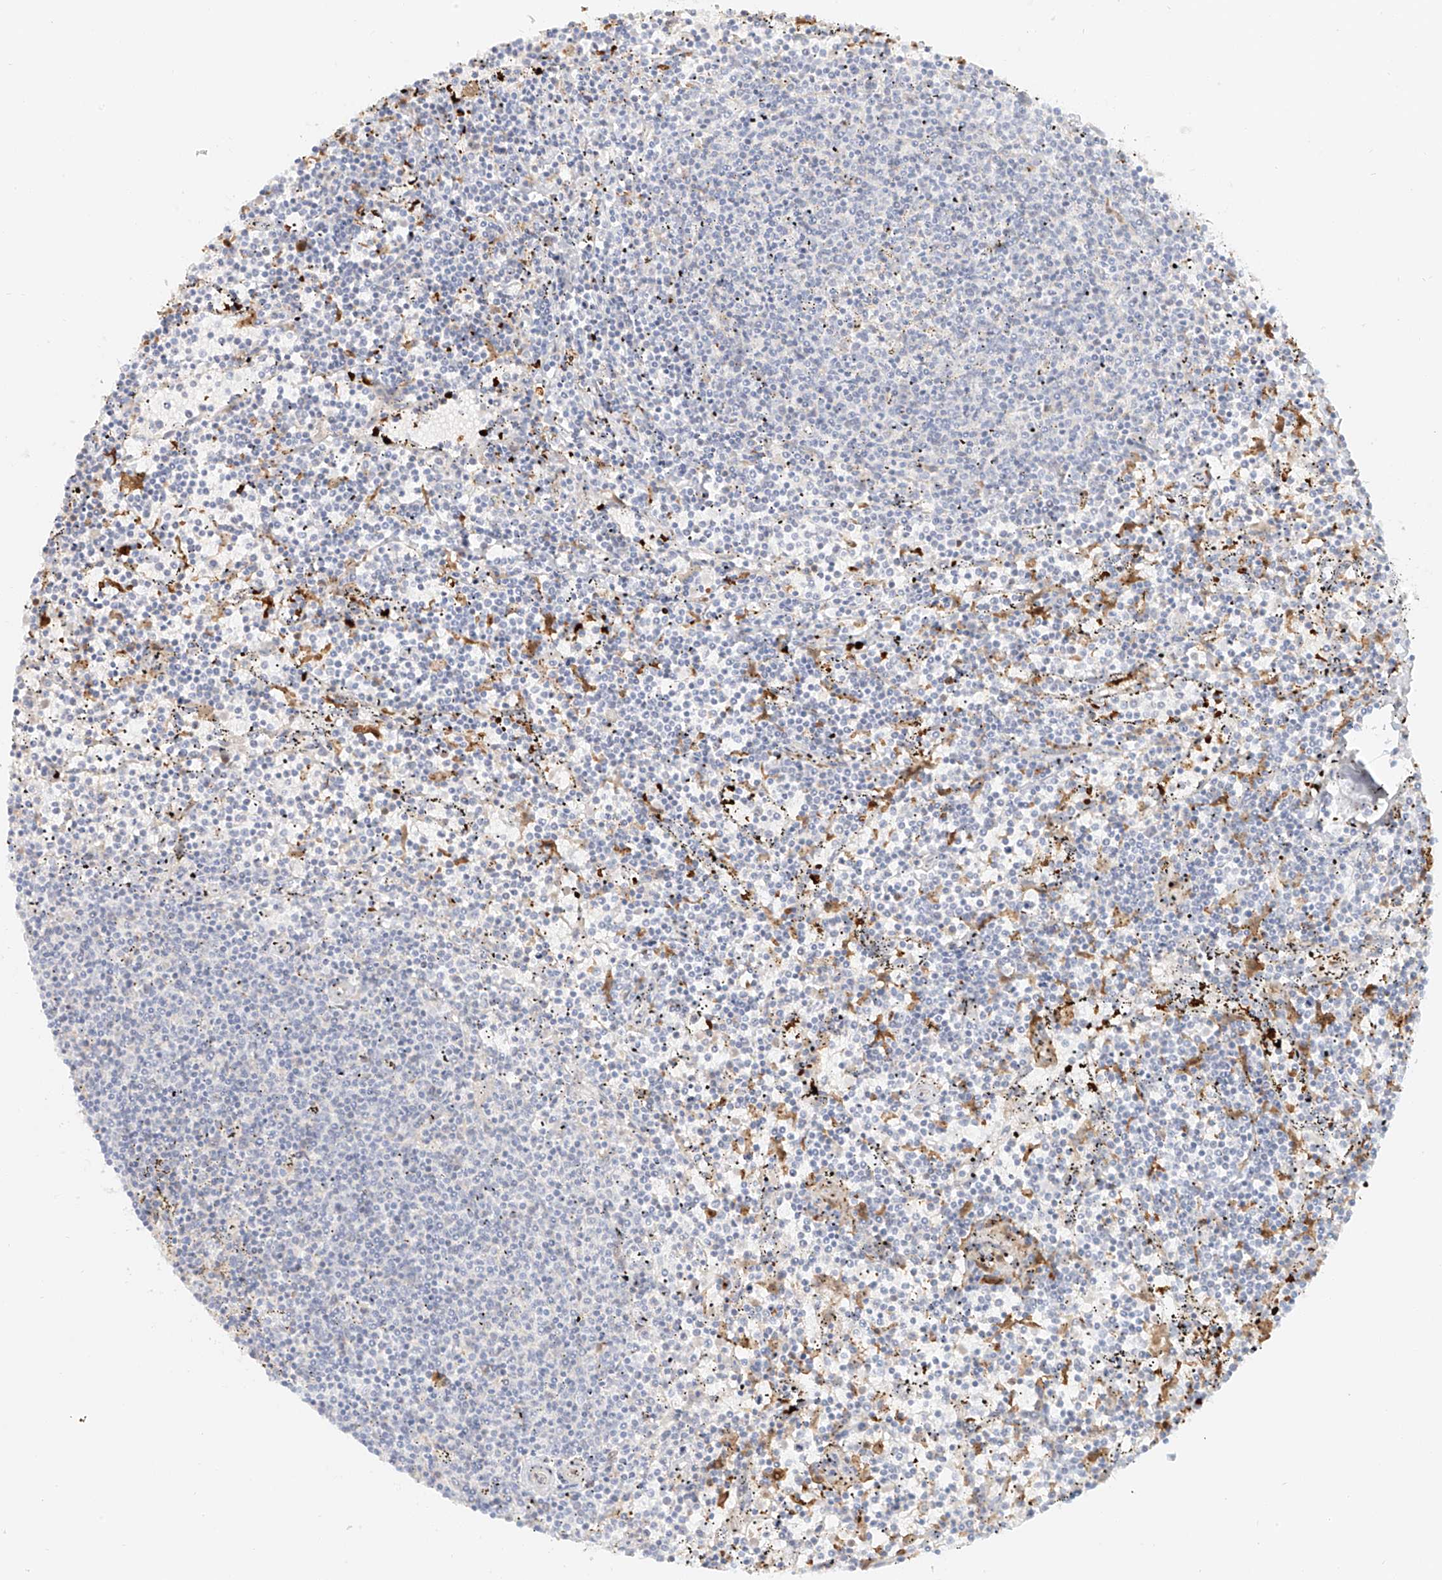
{"staining": {"intensity": "negative", "quantity": "none", "location": "none"}, "tissue": "lymphoma", "cell_type": "Tumor cells", "image_type": "cancer", "snomed": [{"axis": "morphology", "description": "Malignant lymphoma, non-Hodgkin's type, Low grade"}, {"axis": "topography", "description": "Spleen"}], "caption": "The immunohistochemistry (IHC) photomicrograph has no significant positivity in tumor cells of lymphoma tissue. Brightfield microscopy of immunohistochemistry stained with DAB (brown) and hematoxylin (blue), captured at high magnification.", "gene": "UPK1B", "patient": {"sex": "female", "age": 50}}